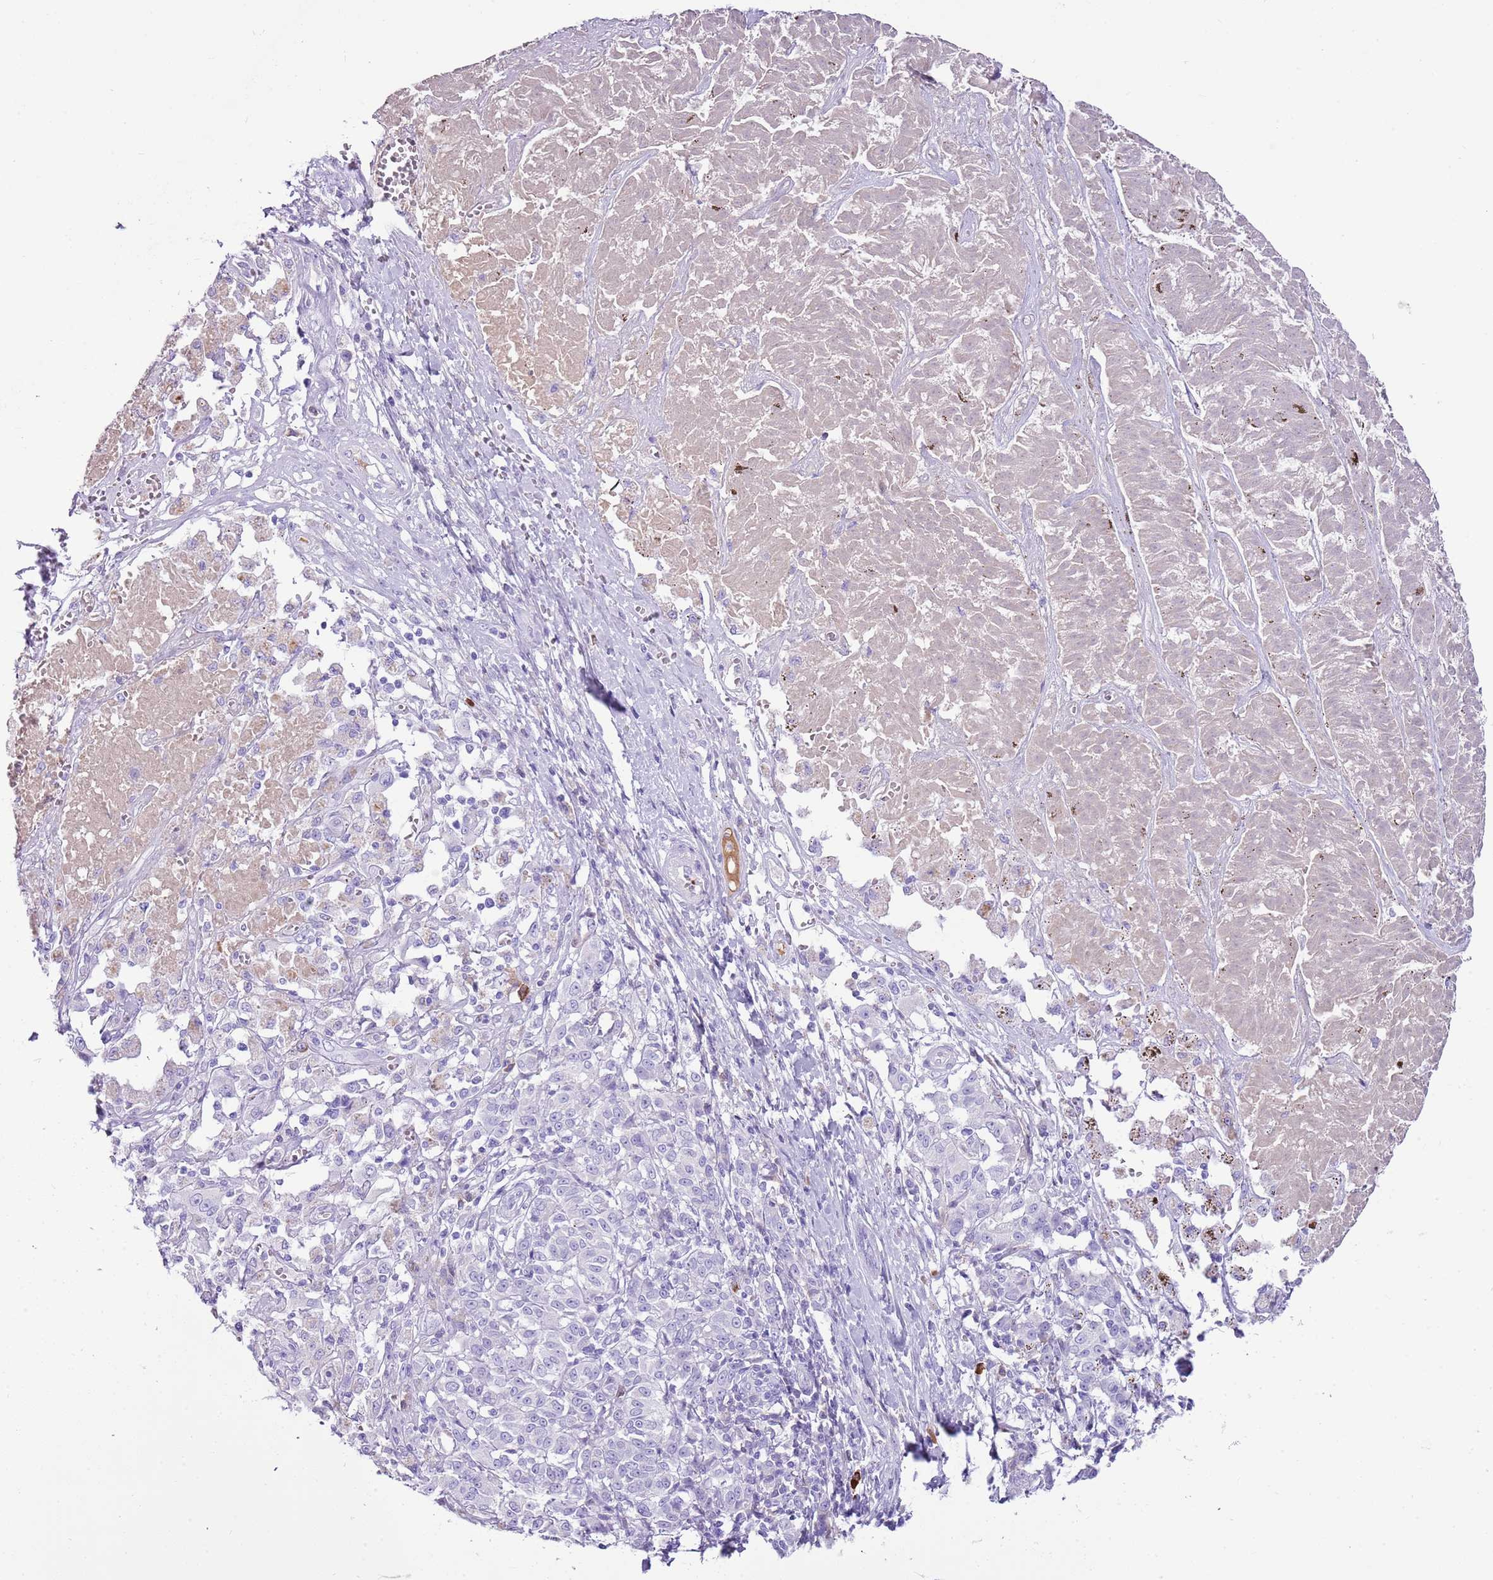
{"staining": {"intensity": "negative", "quantity": "none", "location": "none"}, "tissue": "melanoma", "cell_type": "Tumor cells", "image_type": "cancer", "snomed": [{"axis": "morphology", "description": "Malignant melanoma, NOS"}, {"axis": "topography", "description": "Skin"}], "caption": "DAB immunohistochemical staining of human malignant melanoma demonstrates no significant positivity in tumor cells. (DAB immunohistochemistry (IHC) with hematoxylin counter stain).", "gene": "IGKV3D-11", "patient": {"sex": "female", "age": 72}}